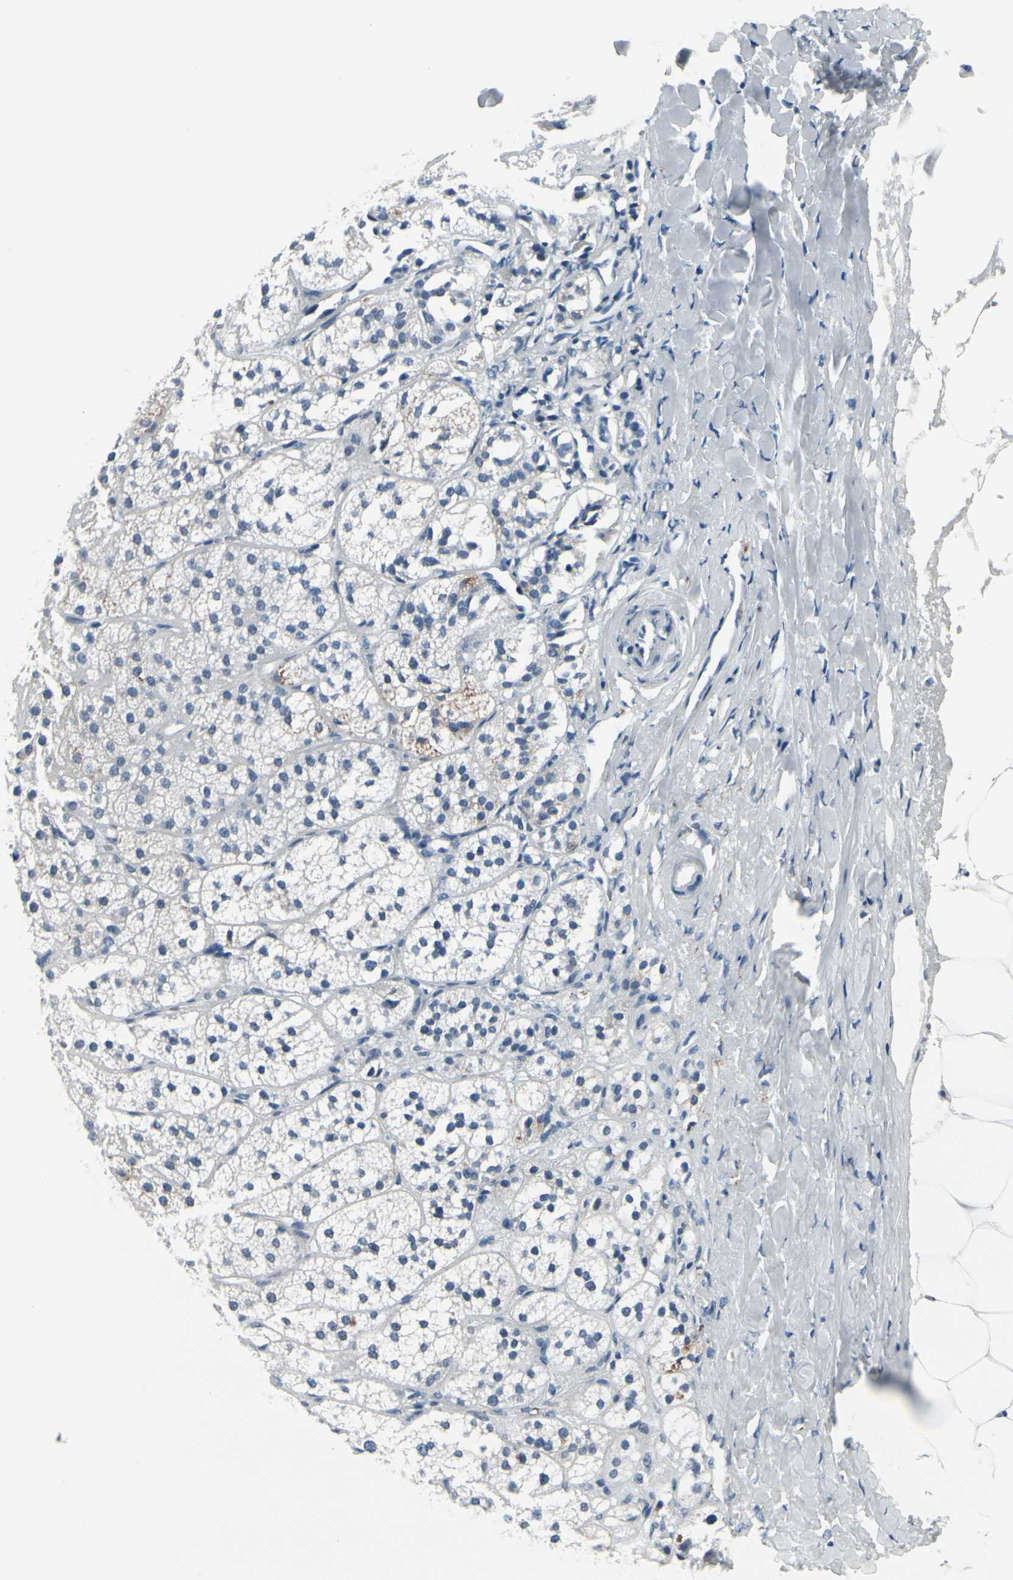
{"staining": {"intensity": "moderate", "quantity": "<25%", "location": "cytoplasmic/membranous,nuclear"}, "tissue": "adrenal gland", "cell_type": "Glandular cells", "image_type": "normal", "snomed": [{"axis": "morphology", "description": "Normal tissue, NOS"}, {"axis": "topography", "description": "Adrenal gland"}], "caption": "Brown immunohistochemical staining in unremarkable adrenal gland displays moderate cytoplasmic/membranous,nuclear positivity in approximately <25% of glandular cells.", "gene": "TXN", "patient": {"sex": "female", "age": 71}}